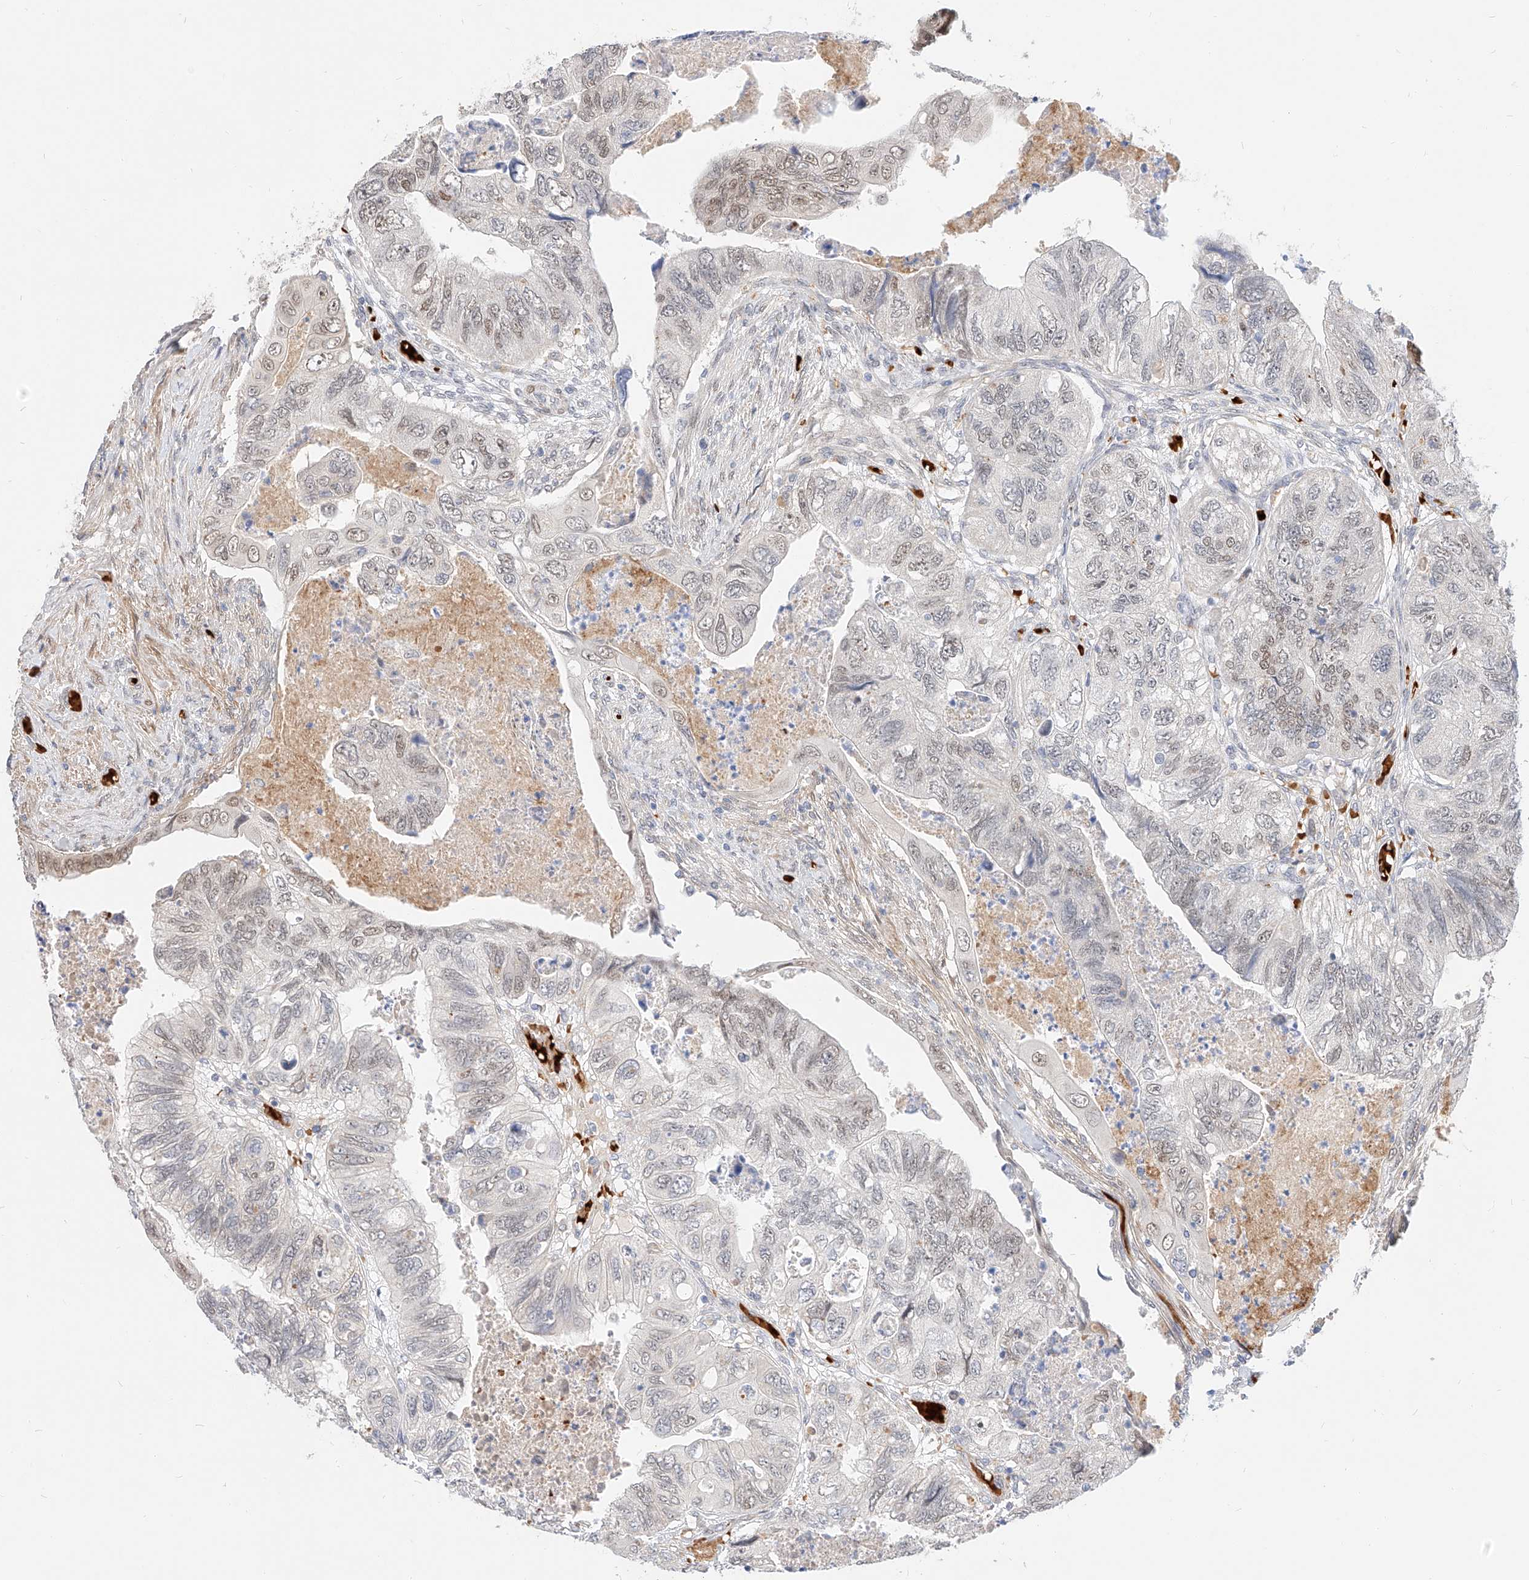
{"staining": {"intensity": "moderate", "quantity": "<25%", "location": "nuclear"}, "tissue": "colorectal cancer", "cell_type": "Tumor cells", "image_type": "cancer", "snomed": [{"axis": "morphology", "description": "Adenocarcinoma, NOS"}, {"axis": "topography", "description": "Rectum"}], "caption": "IHC micrograph of neoplastic tissue: human colorectal cancer stained using IHC reveals low levels of moderate protein expression localized specifically in the nuclear of tumor cells, appearing as a nuclear brown color.", "gene": "CBX8", "patient": {"sex": "male", "age": 63}}